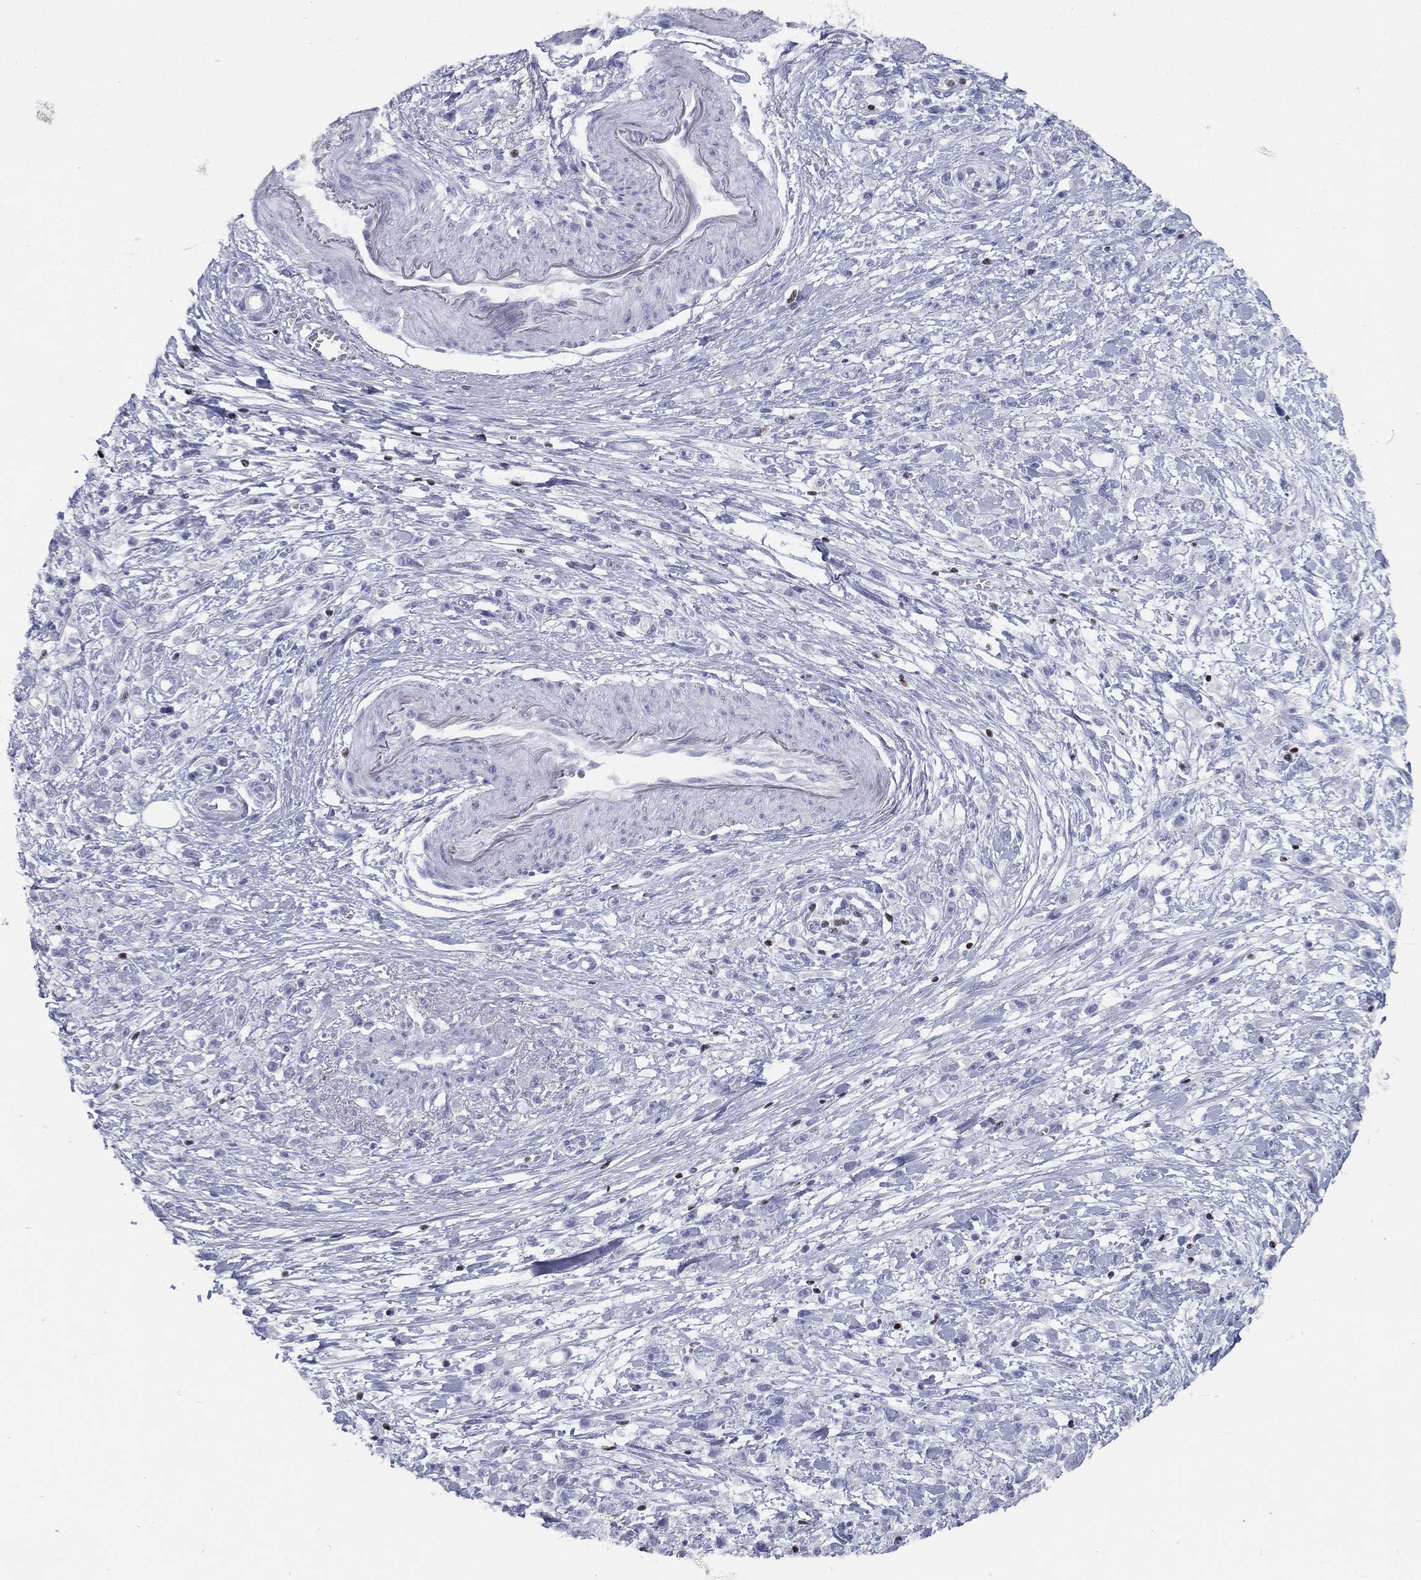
{"staining": {"intensity": "negative", "quantity": "none", "location": "none"}, "tissue": "stomach cancer", "cell_type": "Tumor cells", "image_type": "cancer", "snomed": [{"axis": "morphology", "description": "Adenocarcinoma, NOS"}, {"axis": "topography", "description": "Stomach"}], "caption": "A micrograph of adenocarcinoma (stomach) stained for a protein demonstrates no brown staining in tumor cells.", "gene": "PYHIN1", "patient": {"sex": "female", "age": 59}}